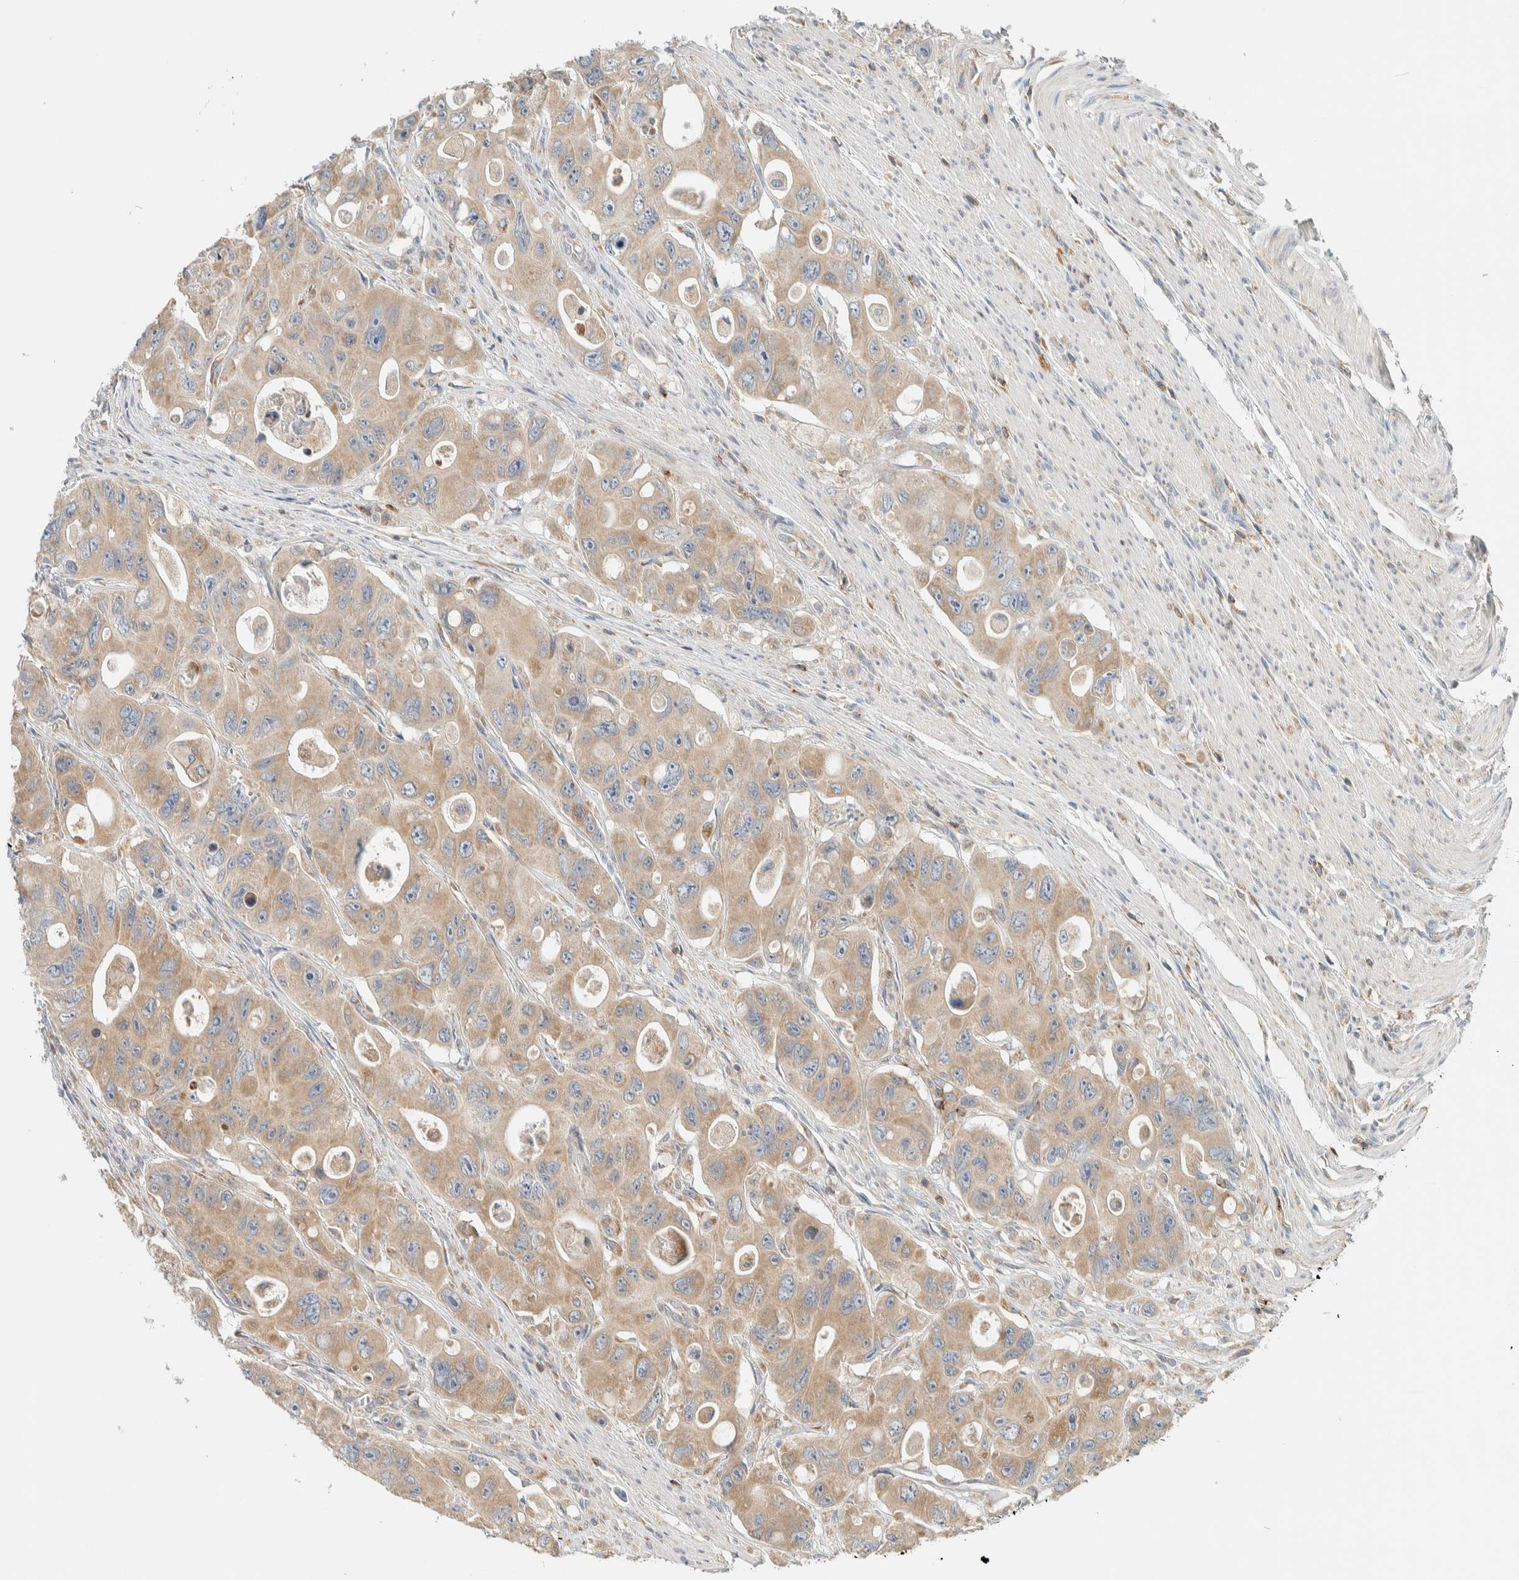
{"staining": {"intensity": "weak", "quantity": ">75%", "location": "cytoplasmic/membranous"}, "tissue": "colorectal cancer", "cell_type": "Tumor cells", "image_type": "cancer", "snomed": [{"axis": "morphology", "description": "Adenocarcinoma, NOS"}, {"axis": "topography", "description": "Colon"}], "caption": "Weak cytoplasmic/membranous expression is identified in approximately >75% of tumor cells in colorectal cancer.", "gene": "CCDC57", "patient": {"sex": "female", "age": 46}}